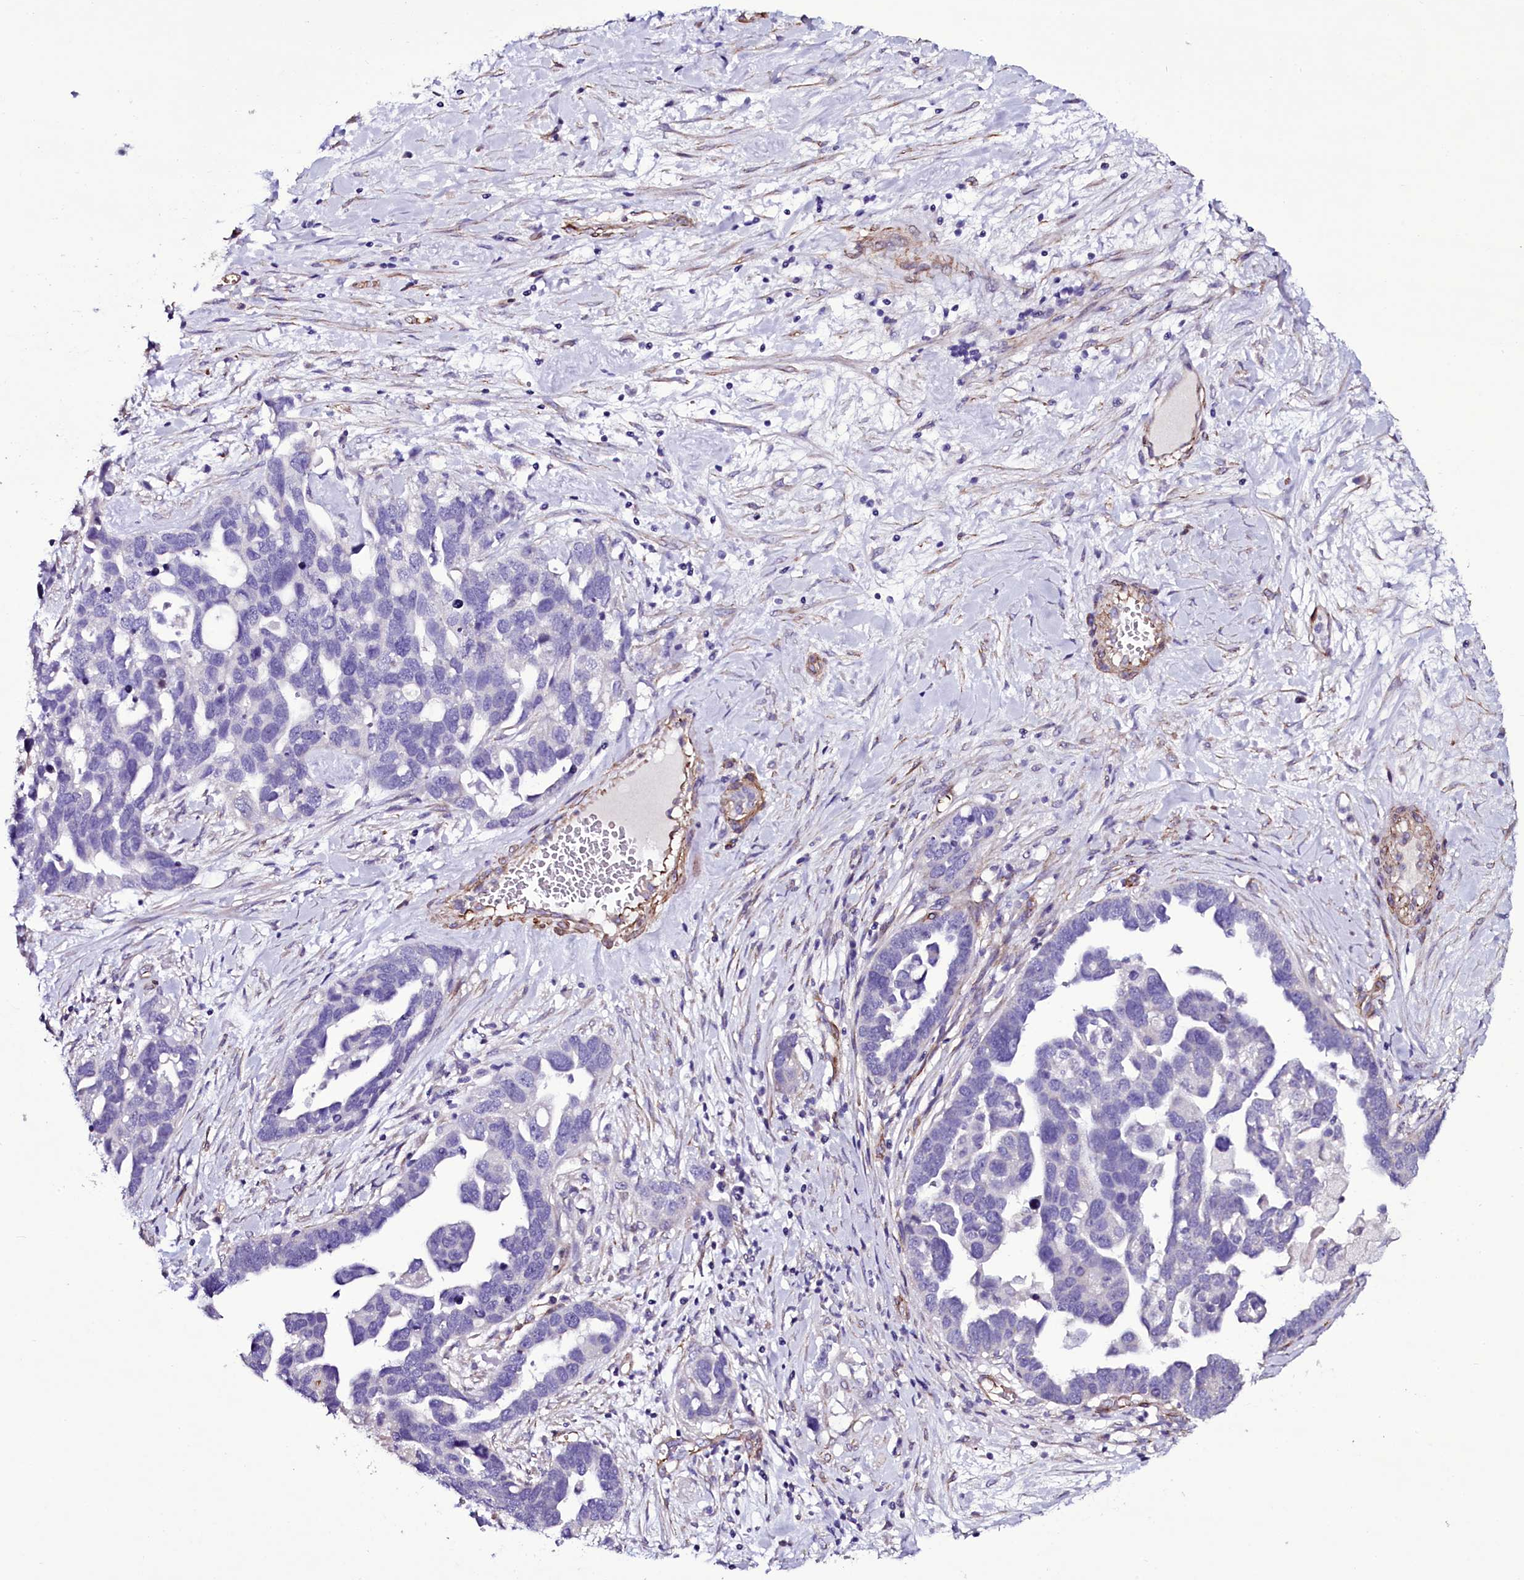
{"staining": {"intensity": "negative", "quantity": "none", "location": "none"}, "tissue": "ovarian cancer", "cell_type": "Tumor cells", "image_type": "cancer", "snomed": [{"axis": "morphology", "description": "Cystadenocarcinoma, serous, NOS"}, {"axis": "topography", "description": "Ovary"}], "caption": "A histopathology image of human ovarian serous cystadenocarcinoma is negative for staining in tumor cells.", "gene": "MEX3C", "patient": {"sex": "female", "age": 54}}